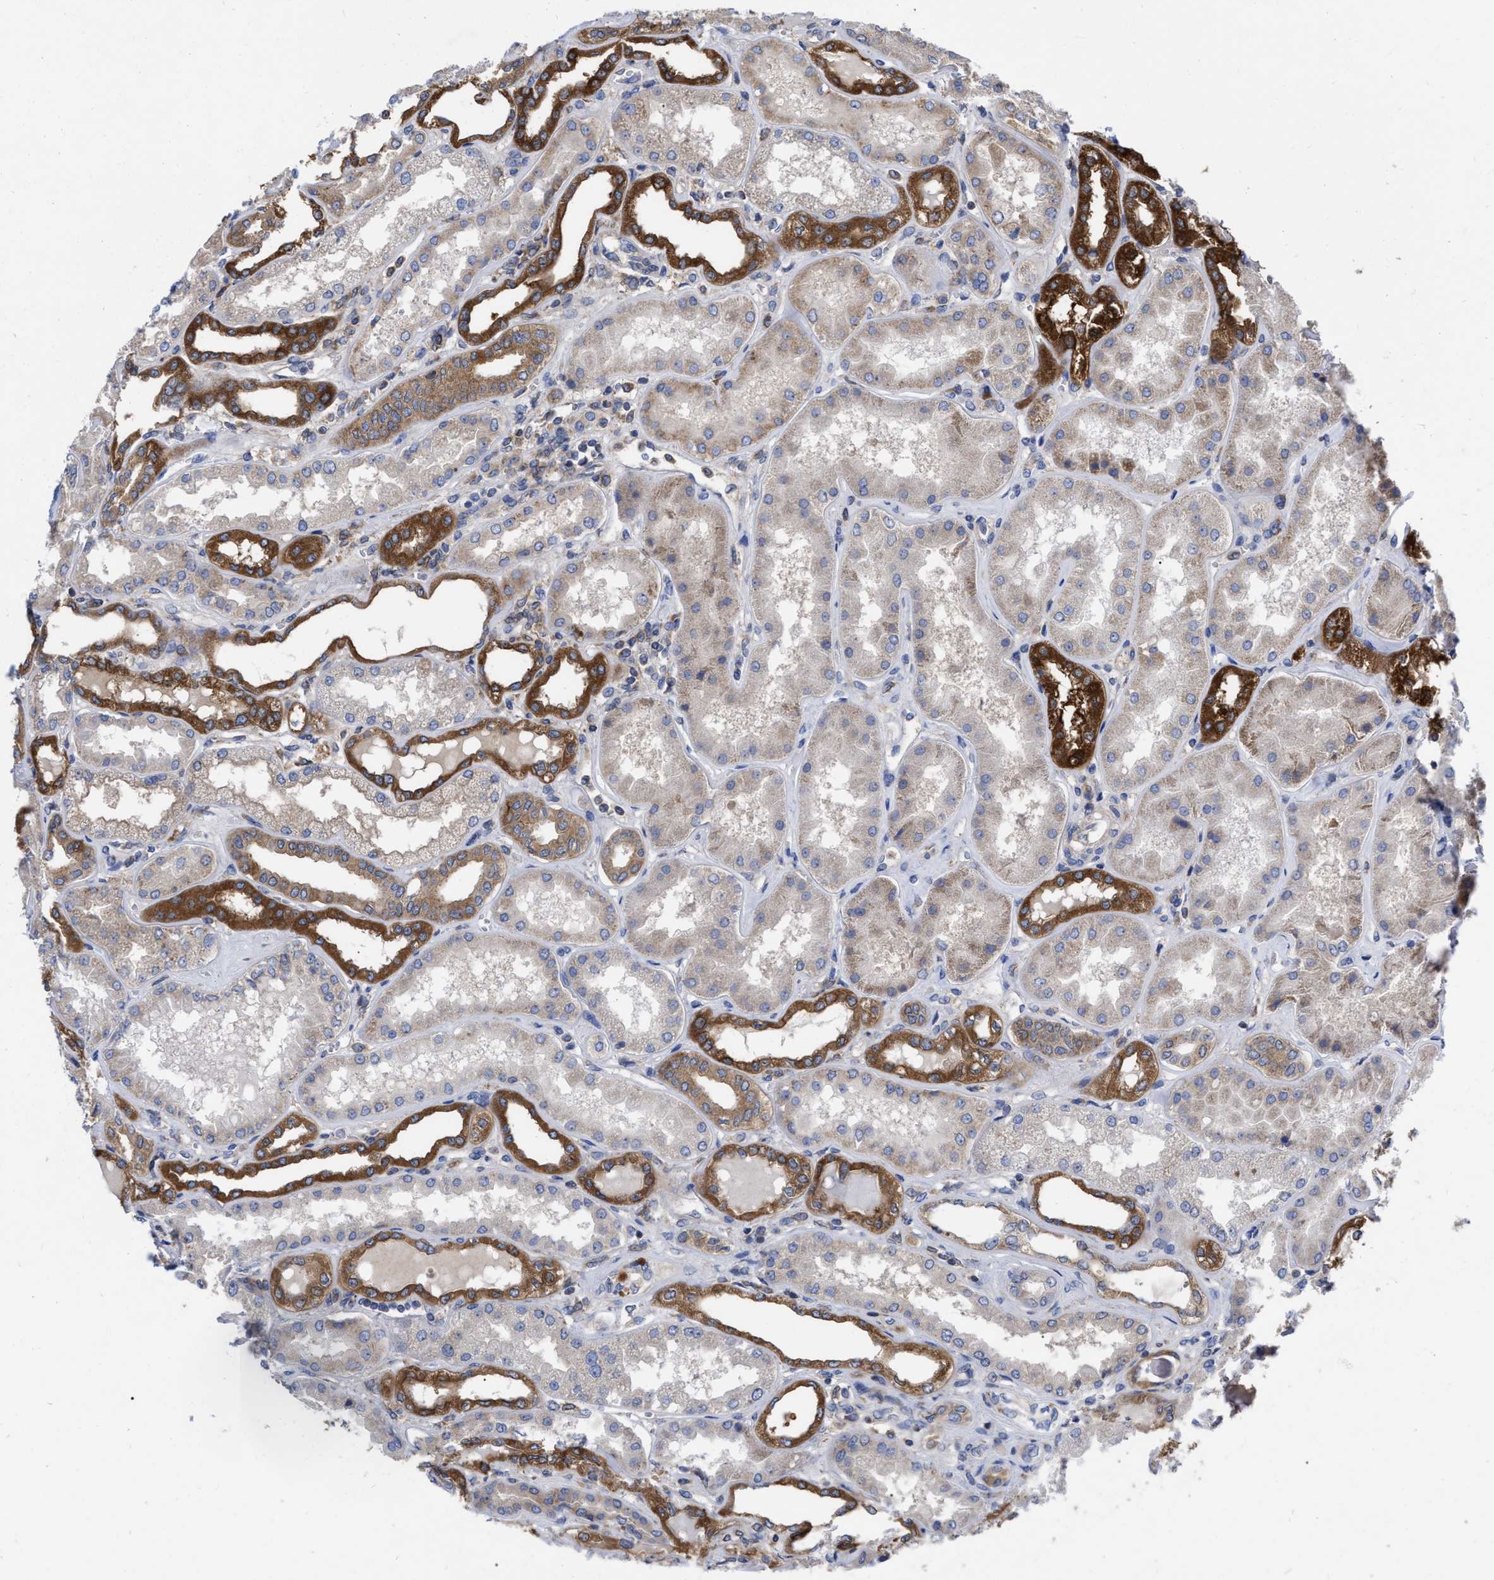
{"staining": {"intensity": "negative", "quantity": "none", "location": "none"}, "tissue": "kidney", "cell_type": "Cells in glomeruli", "image_type": "normal", "snomed": [{"axis": "morphology", "description": "Normal tissue, NOS"}, {"axis": "topography", "description": "Kidney"}], "caption": "Kidney stained for a protein using immunohistochemistry (IHC) exhibits no staining cells in glomeruli.", "gene": "CDKN2C", "patient": {"sex": "female", "age": 56}}